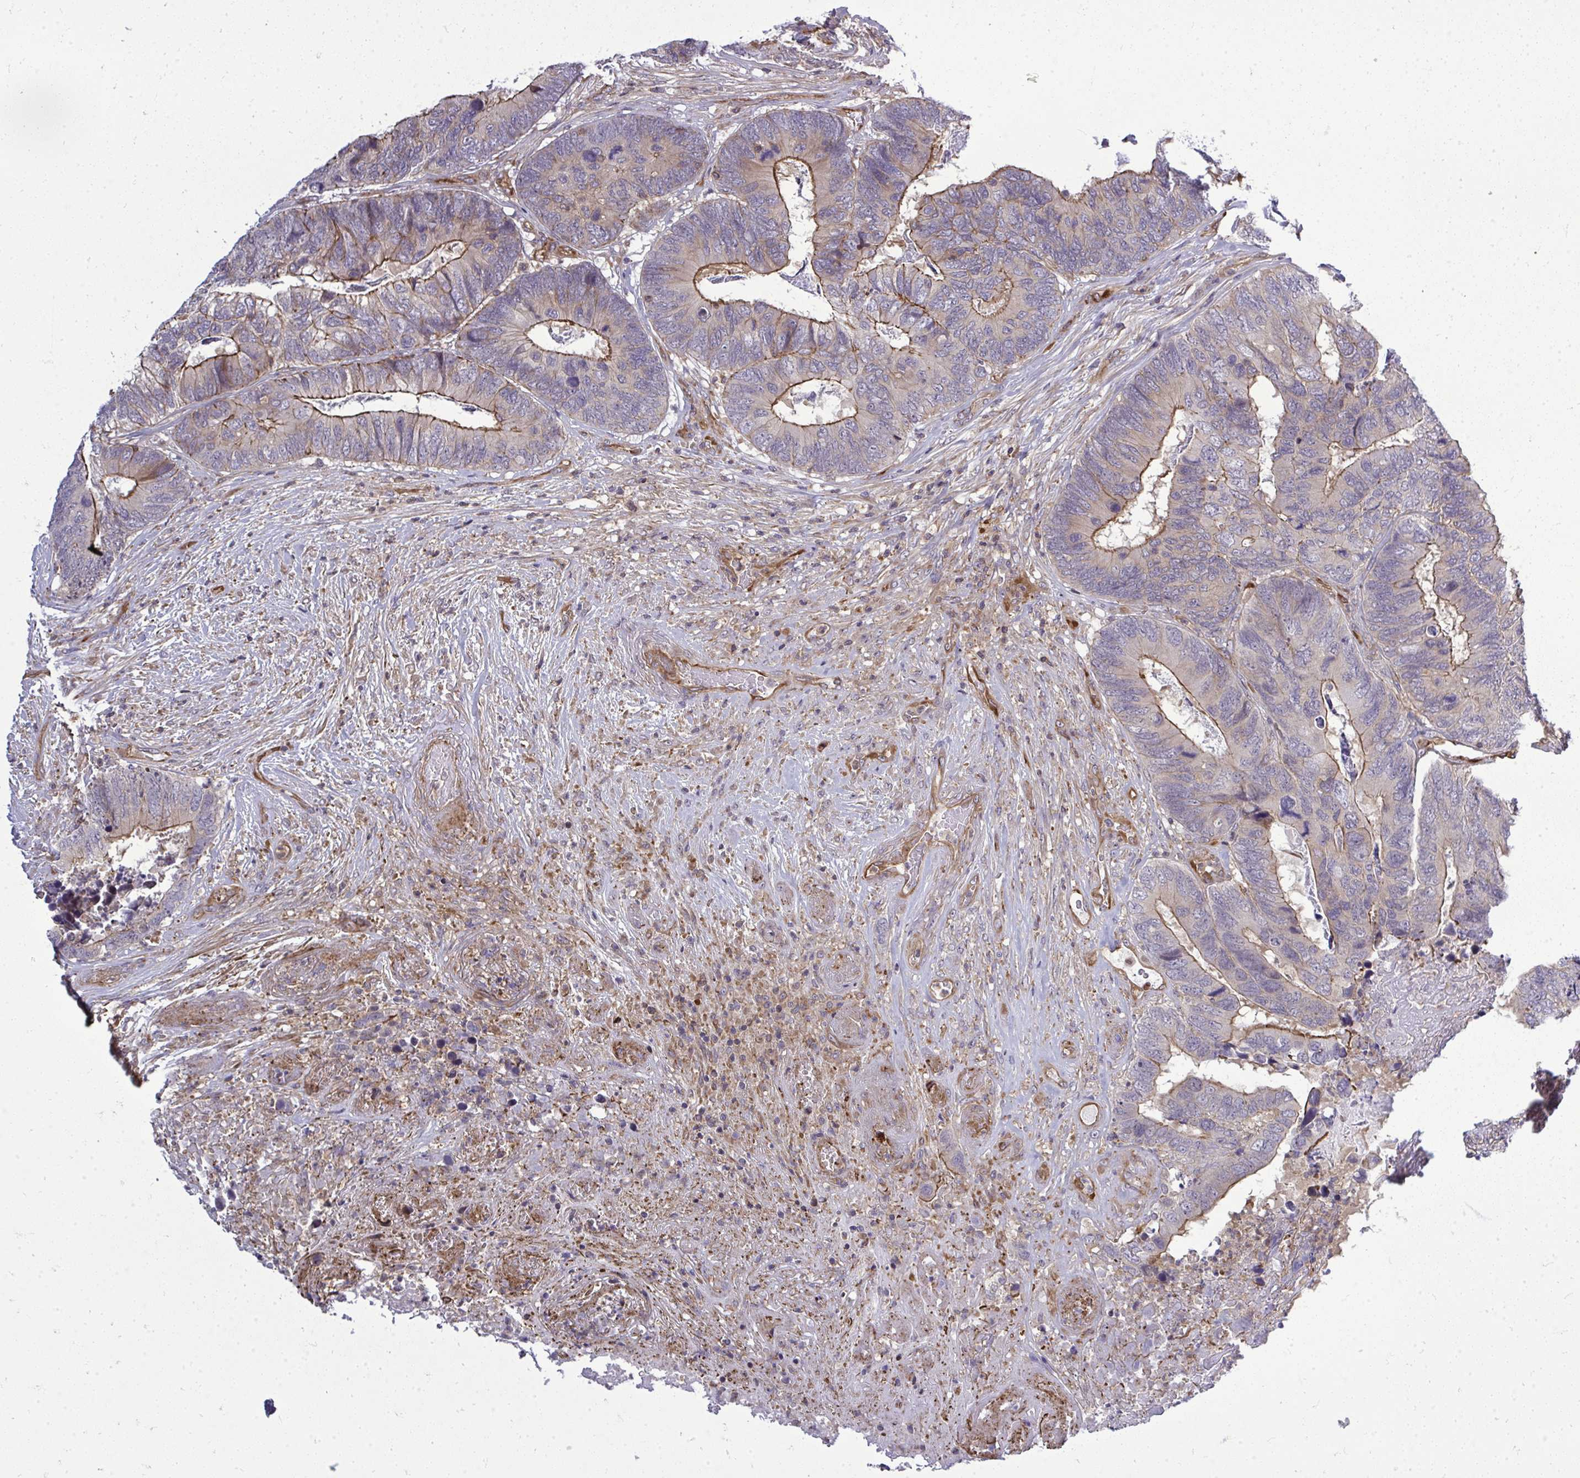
{"staining": {"intensity": "moderate", "quantity": "<25%", "location": "cytoplasmic/membranous"}, "tissue": "colorectal cancer", "cell_type": "Tumor cells", "image_type": "cancer", "snomed": [{"axis": "morphology", "description": "Adenocarcinoma, NOS"}, {"axis": "topography", "description": "Colon"}], "caption": "Immunohistochemical staining of colorectal cancer shows moderate cytoplasmic/membranous protein positivity in approximately <25% of tumor cells.", "gene": "FUT10", "patient": {"sex": "female", "age": 67}}